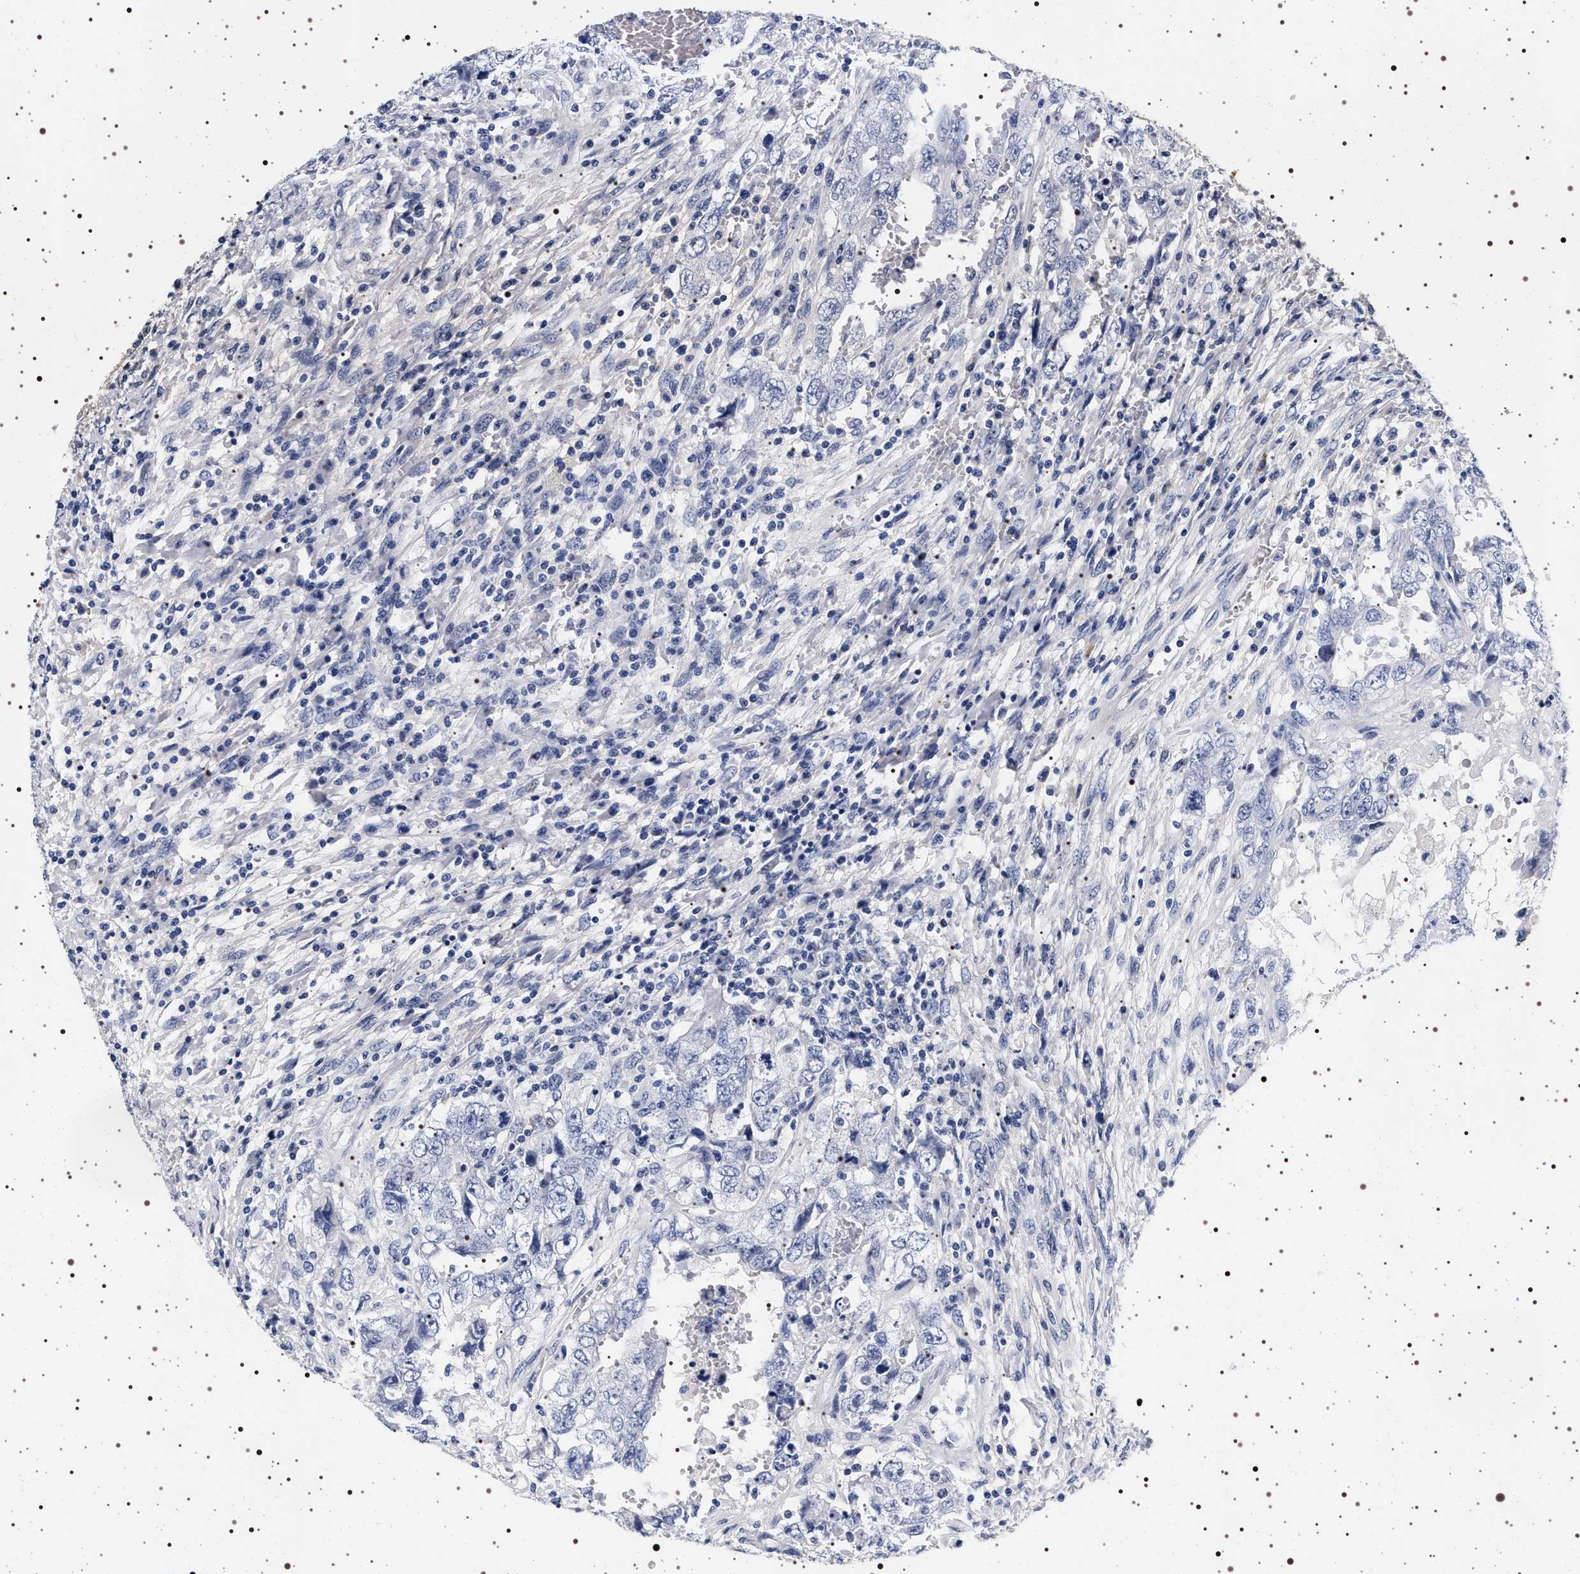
{"staining": {"intensity": "negative", "quantity": "none", "location": "none"}, "tissue": "testis cancer", "cell_type": "Tumor cells", "image_type": "cancer", "snomed": [{"axis": "morphology", "description": "Carcinoma, Embryonal, NOS"}, {"axis": "topography", "description": "Testis"}], "caption": "This is an immunohistochemistry (IHC) micrograph of testis cancer (embryonal carcinoma). There is no staining in tumor cells.", "gene": "MAPK10", "patient": {"sex": "male", "age": 26}}